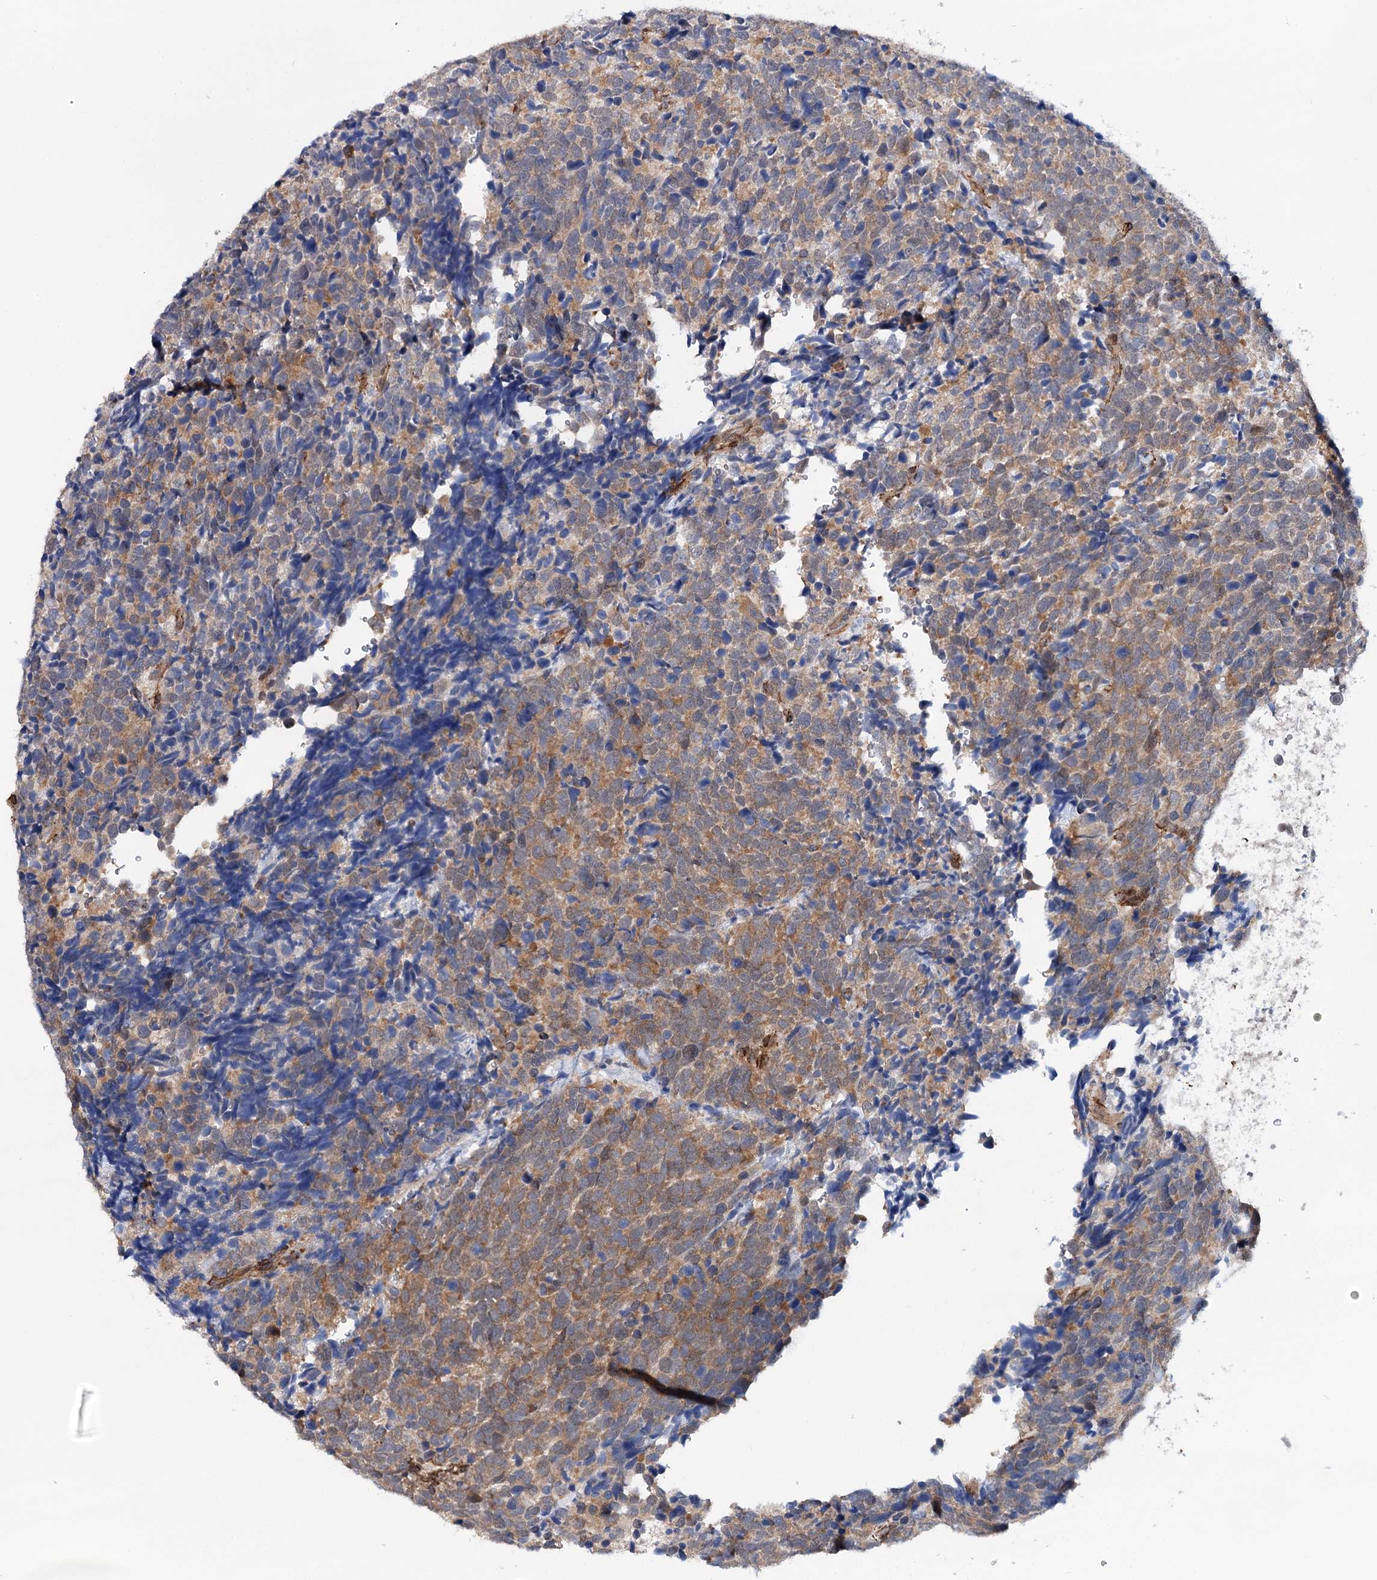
{"staining": {"intensity": "moderate", "quantity": ">75%", "location": "cytoplasmic/membranous"}, "tissue": "urothelial cancer", "cell_type": "Tumor cells", "image_type": "cancer", "snomed": [{"axis": "morphology", "description": "Urothelial carcinoma, High grade"}, {"axis": "topography", "description": "Urinary bladder"}], "caption": "This is a photomicrograph of immunohistochemistry staining of urothelial cancer, which shows moderate staining in the cytoplasmic/membranous of tumor cells.", "gene": "PPP2R5B", "patient": {"sex": "female", "age": 82}}